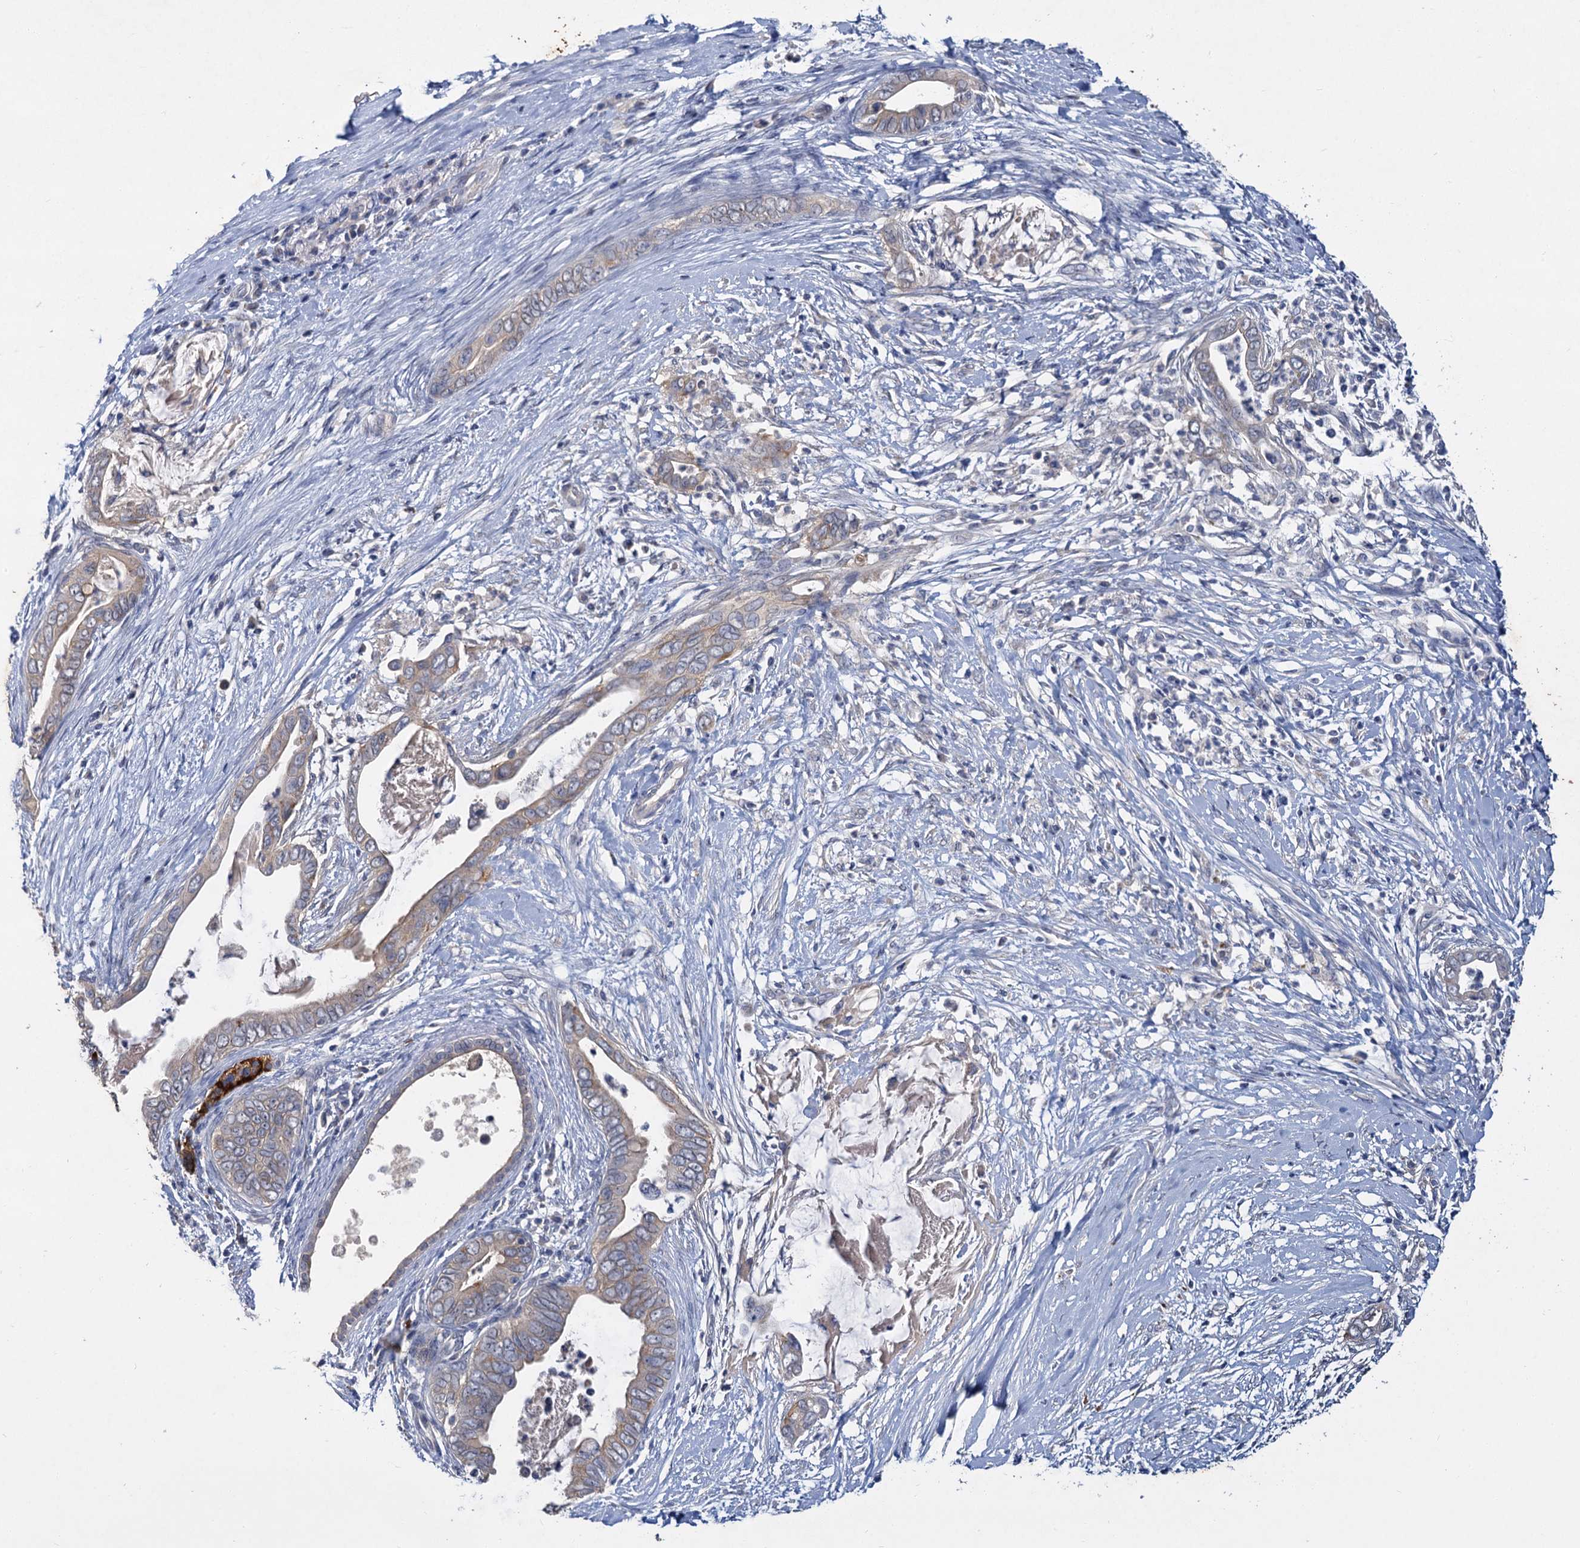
{"staining": {"intensity": "weak", "quantity": "<25%", "location": "cytoplasmic/membranous"}, "tissue": "pancreatic cancer", "cell_type": "Tumor cells", "image_type": "cancer", "snomed": [{"axis": "morphology", "description": "Adenocarcinoma, NOS"}, {"axis": "topography", "description": "Pancreas"}], "caption": "The image displays no staining of tumor cells in pancreatic cancer.", "gene": "ATP9A", "patient": {"sex": "male", "age": 75}}